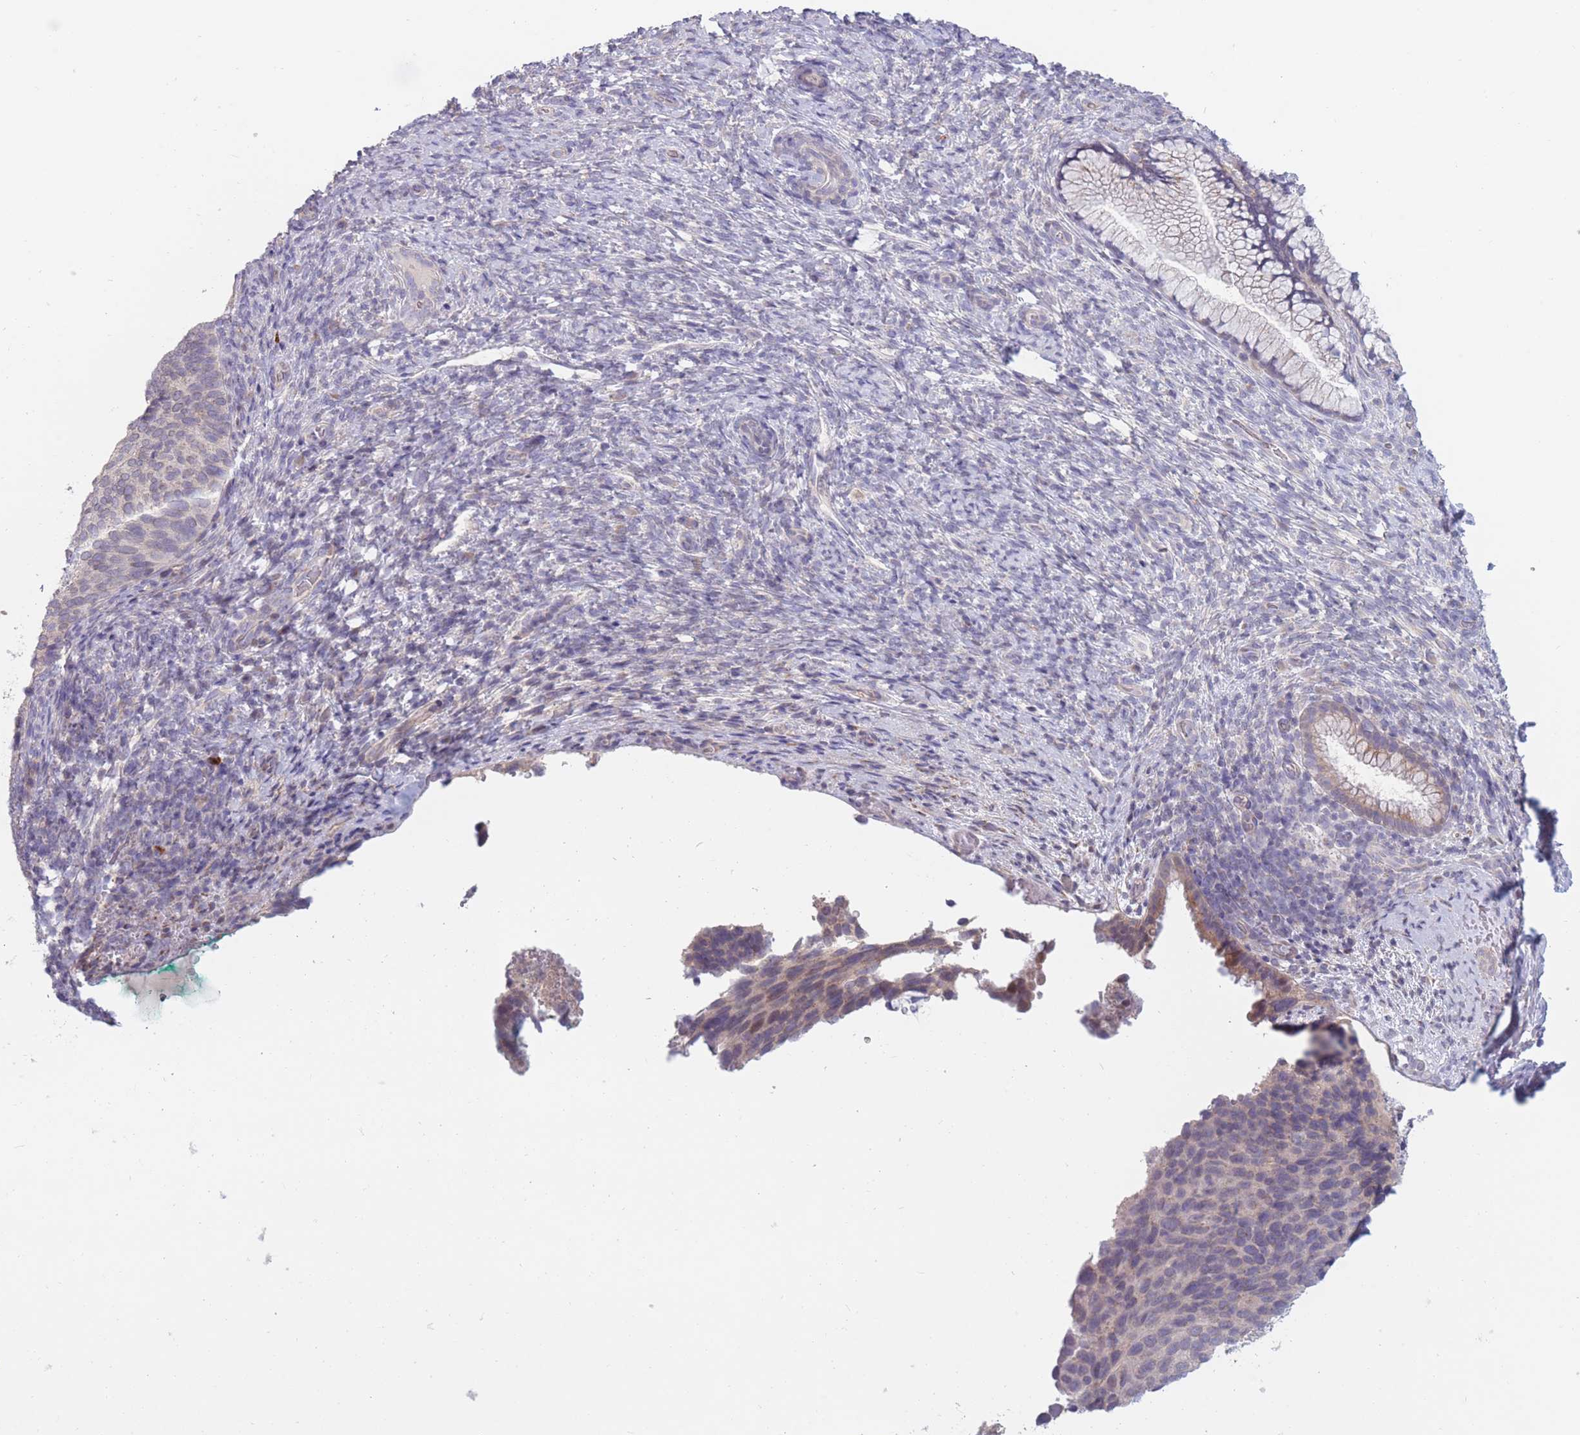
{"staining": {"intensity": "negative", "quantity": "none", "location": "none"}, "tissue": "cervical cancer", "cell_type": "Tumor cells", "image_type": "cancer", "snomed": [{"axis": "morphology", "description": "Squamous cell carcinoma, NOS"}, {"axis": "topography", "description": "Cervix"}], "caption": "IHC of human squamous cell carcinoma (cervical) exhibits no expression in tumor cells.", "gene": "CCNQ", "patient": {"sex": "female", "age": 80}}